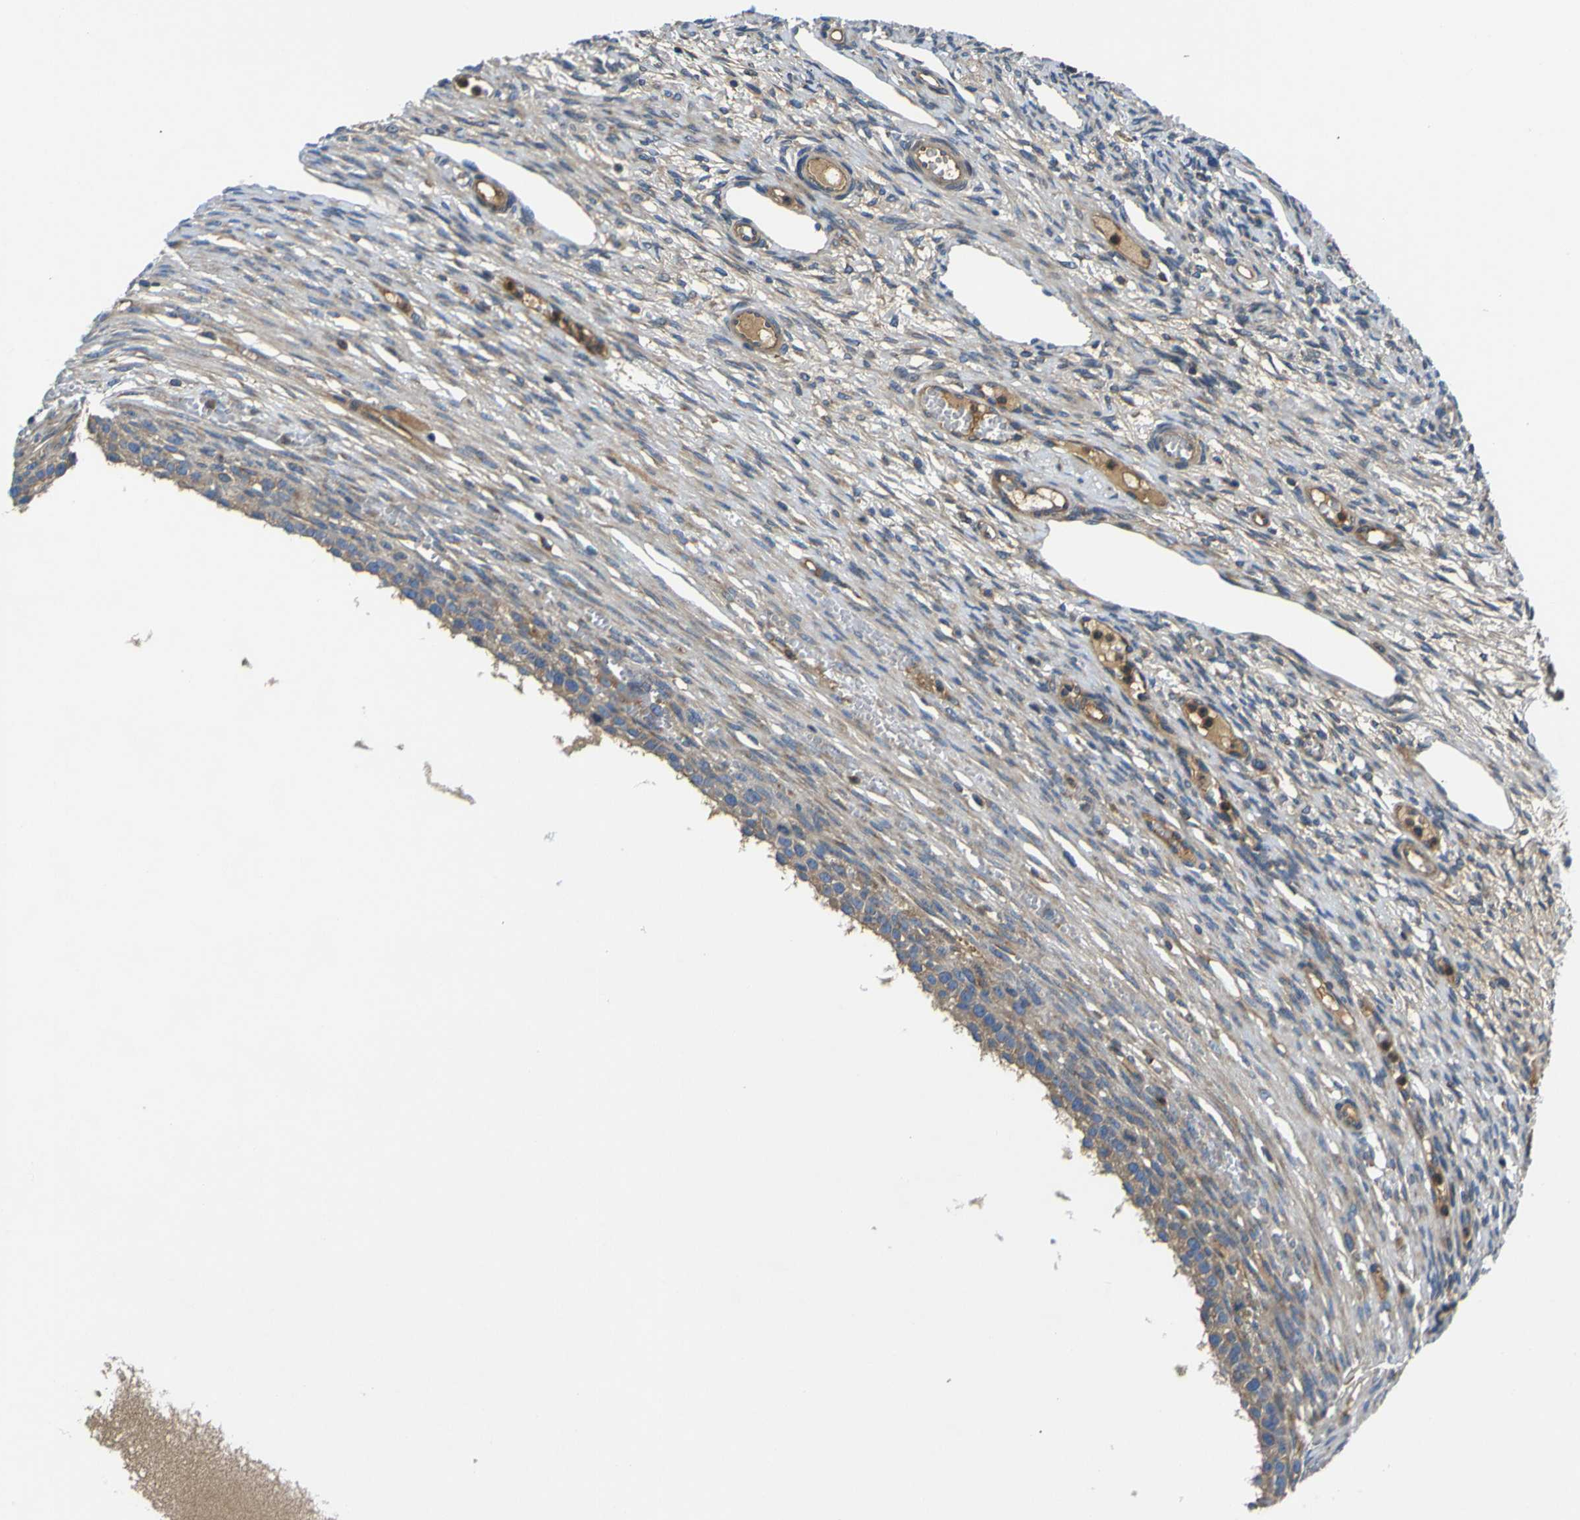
{"staining": {"intensity": "negative", "quantity": "none", "location": "none"}, "tissue": "ovary", "cell_type": "Ovarian stroma cells", "image_type": "normal", "snomed": [{"axis": "morphology", "description": "Normal tissue, NOS"}, {"axis": "topography", "description": "Ovary"}], "caption": "Immunohistochemical staining of unremarkable human ovary exhibits no significant staining in ovarian stroma cells.", "gene": "RAB1B", "patient": {"sex": "female", "age": 33}}